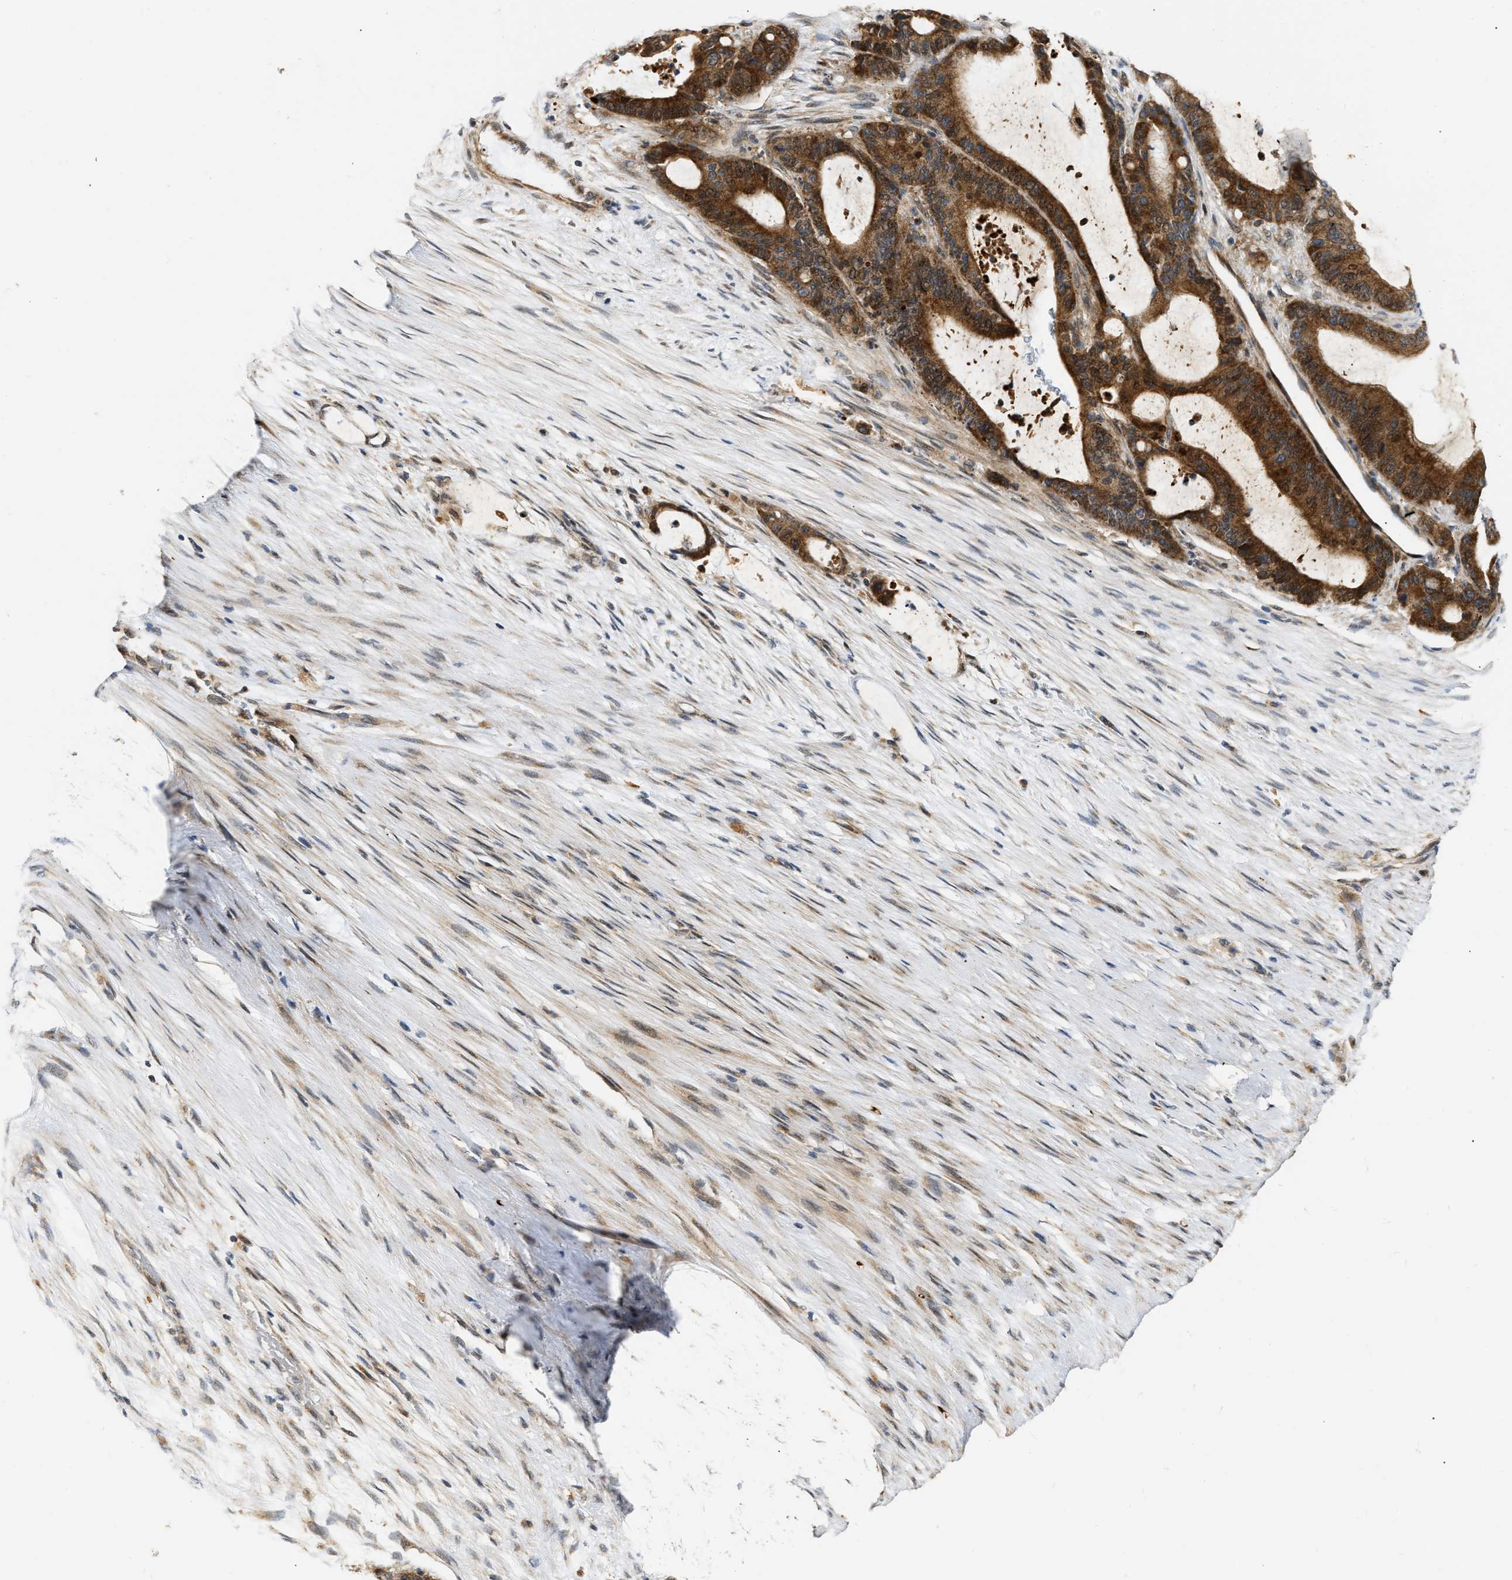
{"staining": {"intensity": "strong", "quantity": ">75%", "location": "cytoplasmic/membranous"}, "tissue": "liver cancer", "cell_type": "Tumor cells", "image_type": "cancer", "snomed": [{"axis": "morphology", "description": "Cholangiocarcinoma"}, {"axis": "topography", "description": "Liver"}], "caption": "Strong cytoplasmic/membranous staining is identified in approximately >75% of tumor cells in liver cholangiocarcinoma. Nuclei are stained in blue.", "gene": "EXTL2", "patient": {"sex": "female", "age": 73}}